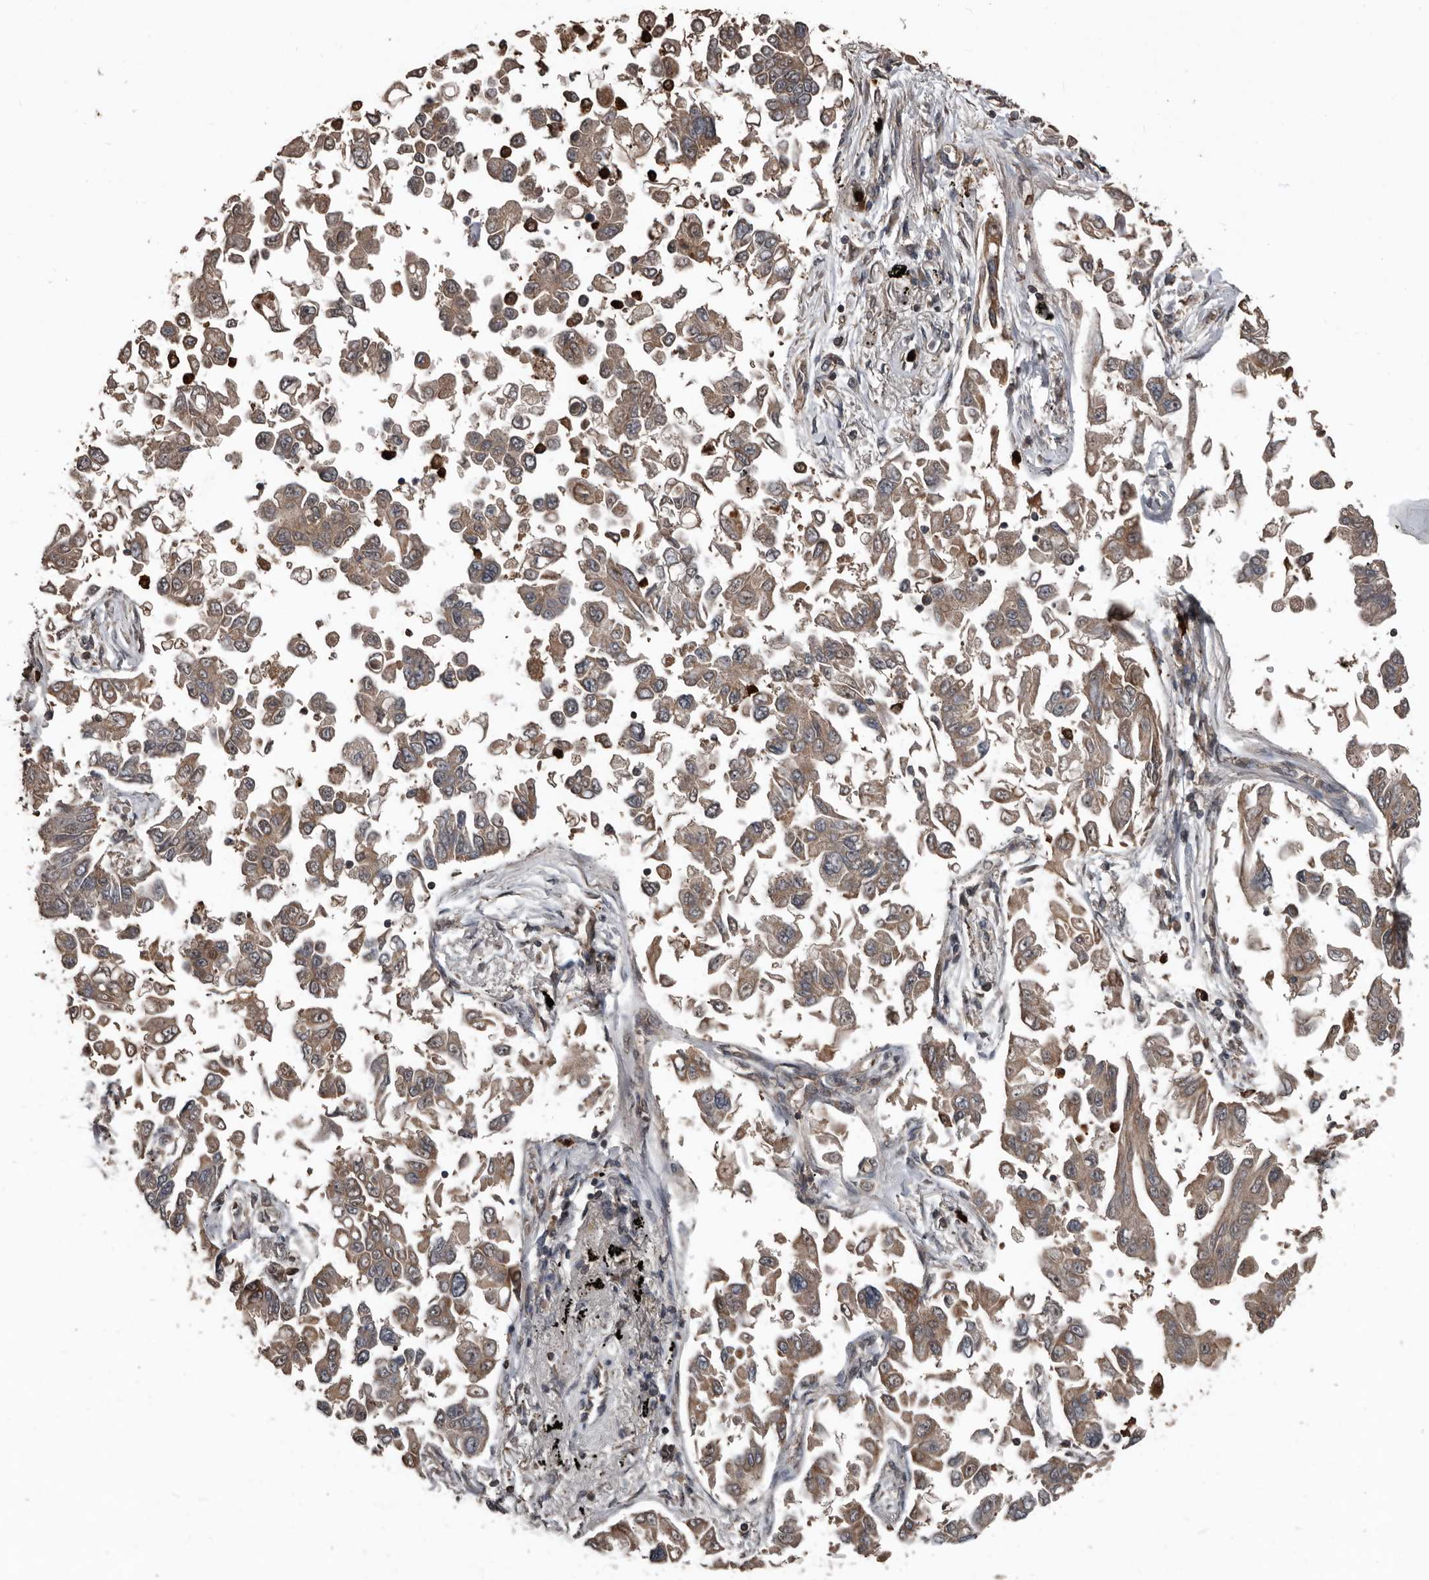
{"staining": {"intensity": "weak", "quantity": ">75%", "location": "cytoplasmic/membranous"}, "tissue": "lung cancer", "cell_type": "Tumor cells", "image_type": "cancer", "snomed": [{"axis": "morphology", "description": "Adenocarcinoma, NOS"}, {"axis": "topography", "description": "Lung"}], "caption": "Human lung cancer stained with a protein marker demonstrates weak staining in tumor cells.", "gene": "FSBP", "patient": {"sex": "female", "age": 67}}